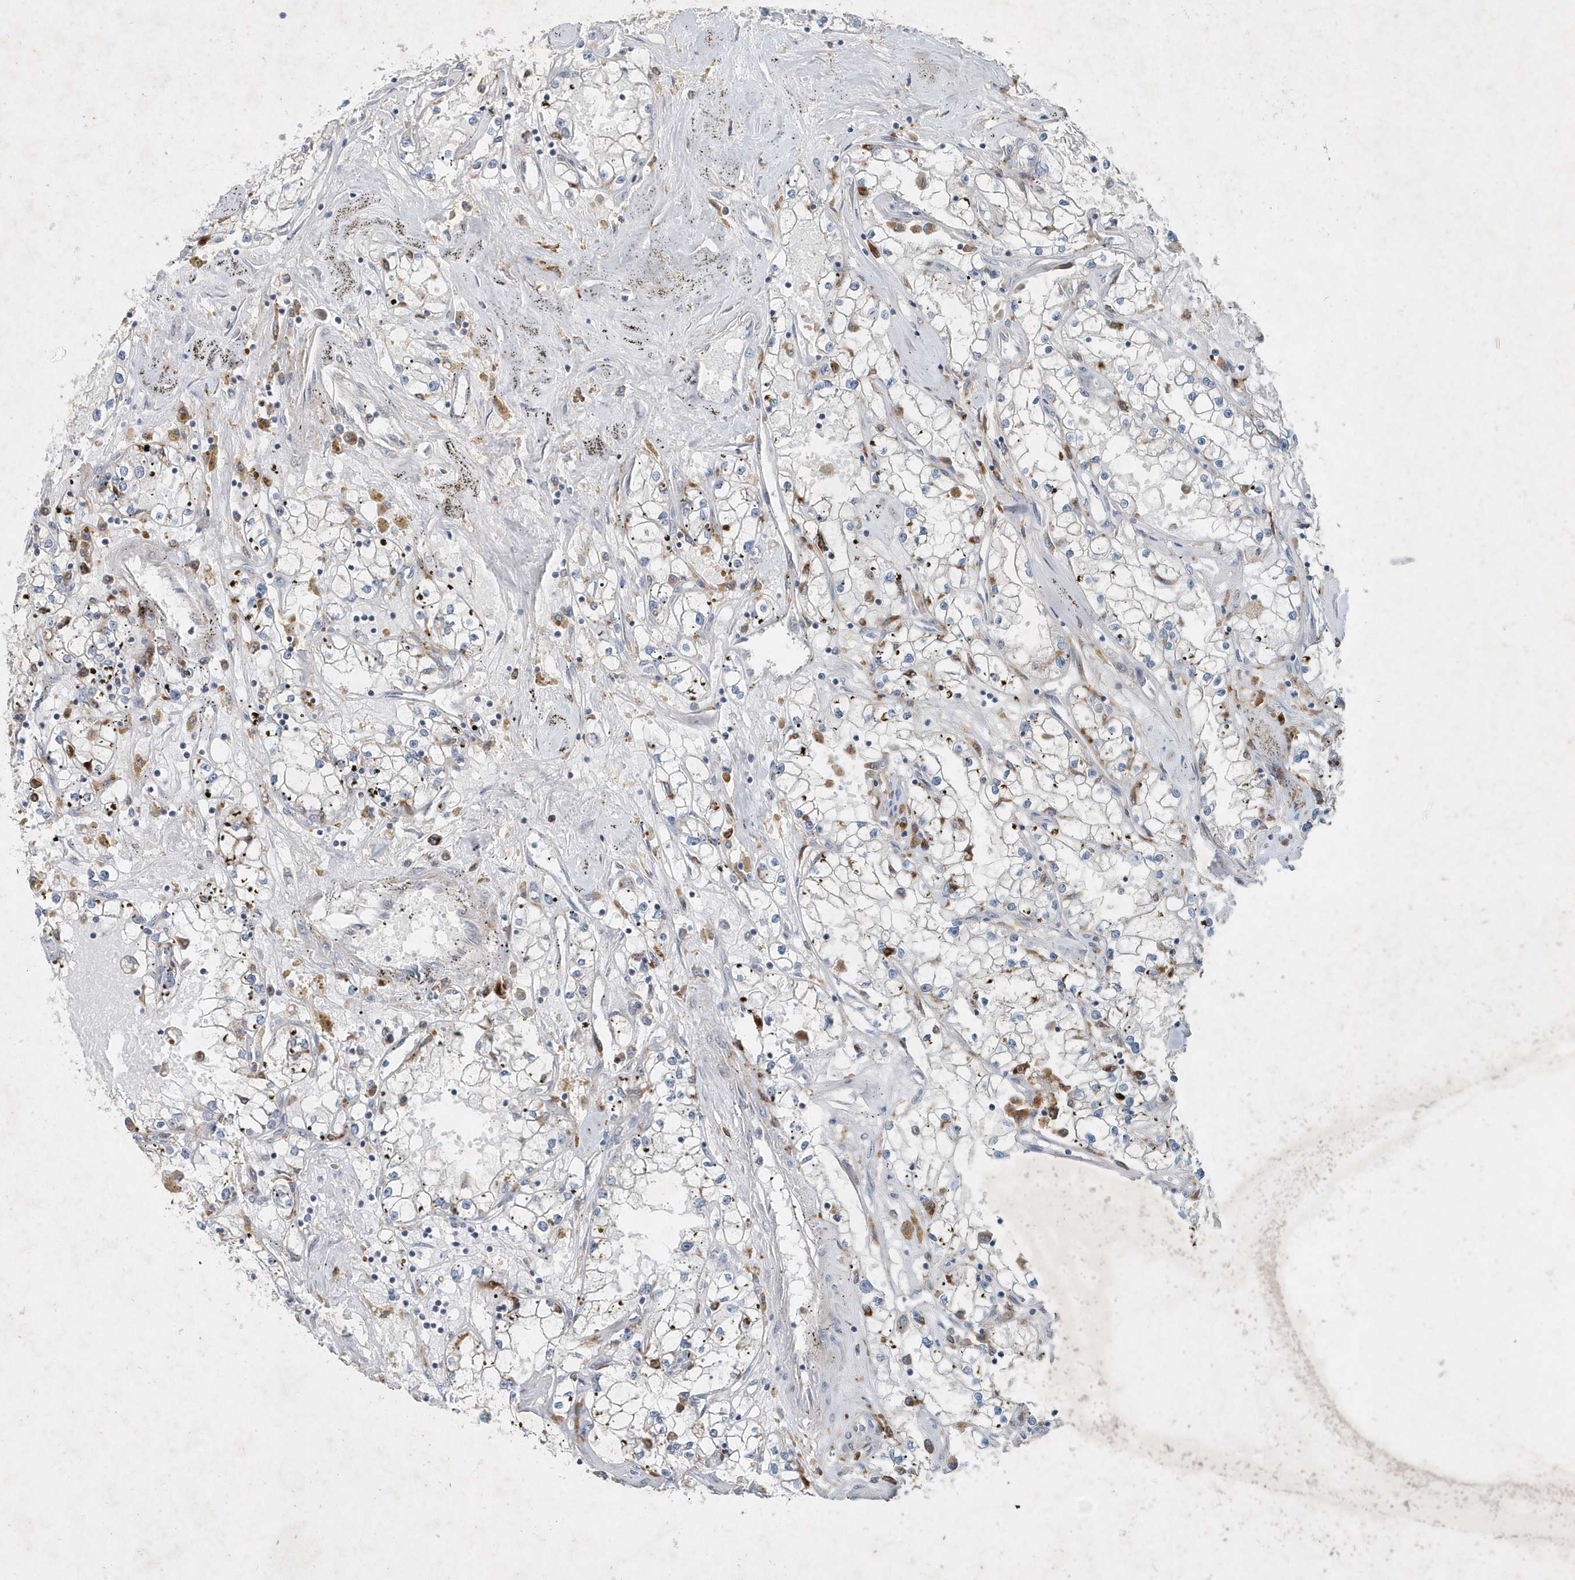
{"staining": {"intensity": "negative", "quantity": "none", "location": "none"}, "tissue": "renal cancer", "cell_type": "Tumor cells", "image_type": "cancer", "snomed": [{"axis": "morphology", "description": "Adenocarcinoma, NOS"}, {"axis": "topography", "description": "Kidney"}], "caption": "Immunohistochemistry (IHC) image of neoplastic tissue: adenocarcinoma (renal) stained with DAB (3,3'-diaminobenzidine) demonstrates no significant protein staining in tumor cells.", "gene": "P2RY10", "patient": {"sex": "male", "age": 56}}